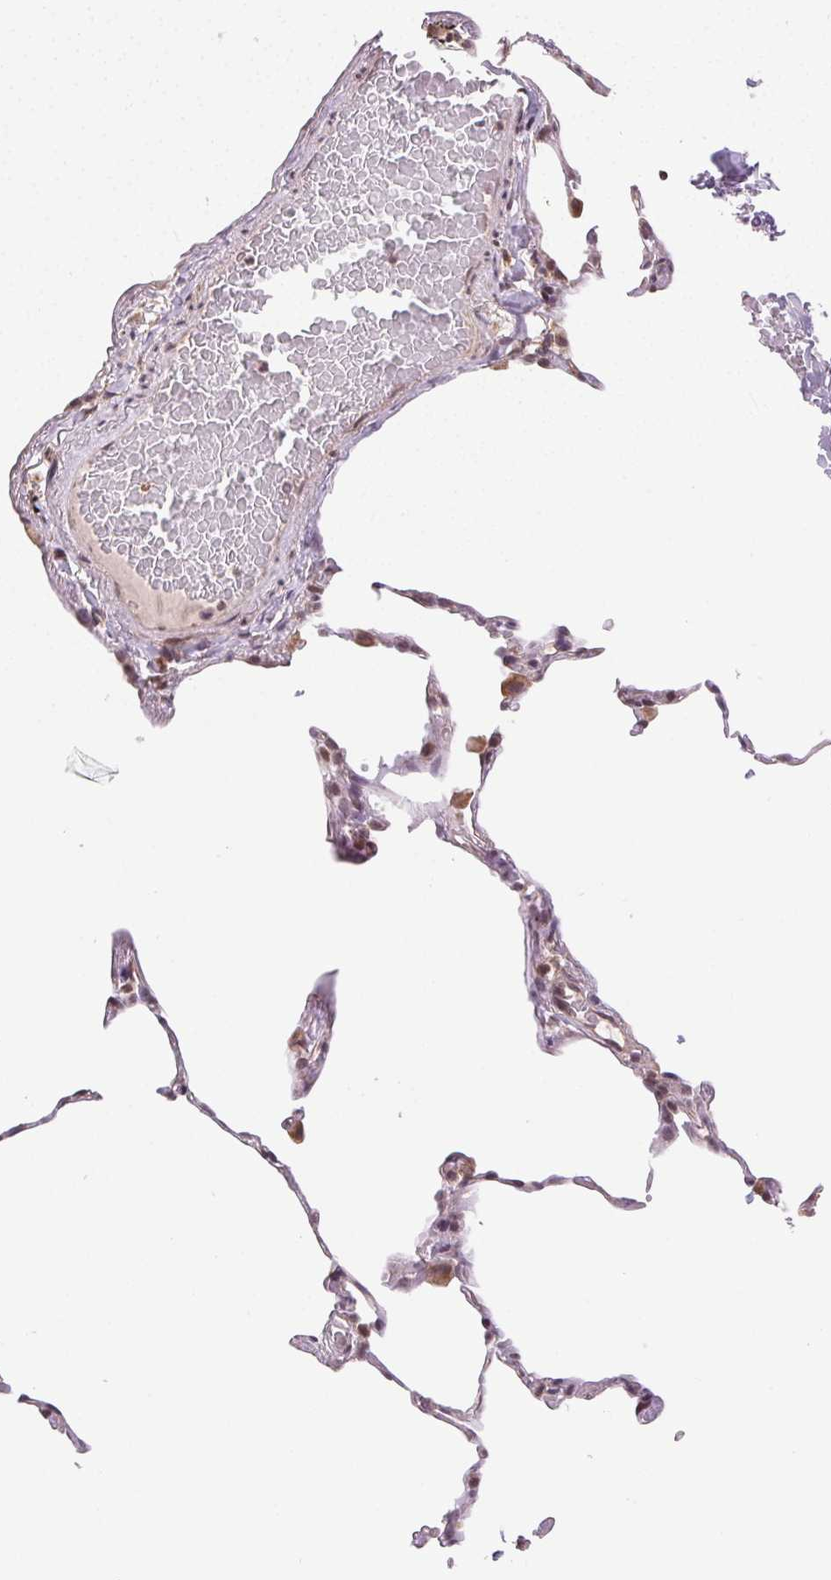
{"staining": {"intensity": "moderate", "quantity": "25%-75%", "location": "cytoplasmic/membranous"}, "tissue": "lung", "cell_type": "Alveolar cells", "image_type": "normal", "snomed": [{"axis": "morphology", "description": "Normal tissue, NOS"}, {"axis": "topography", "description": "Lung"}], "caption": "Protein staining shows moderate cytoplasmic/membranous expression in approximately 25%-75% of alveolar cells in benign lung.", "gene": "PIWIL4", "patient": {"sex": "female", "age": 57}}